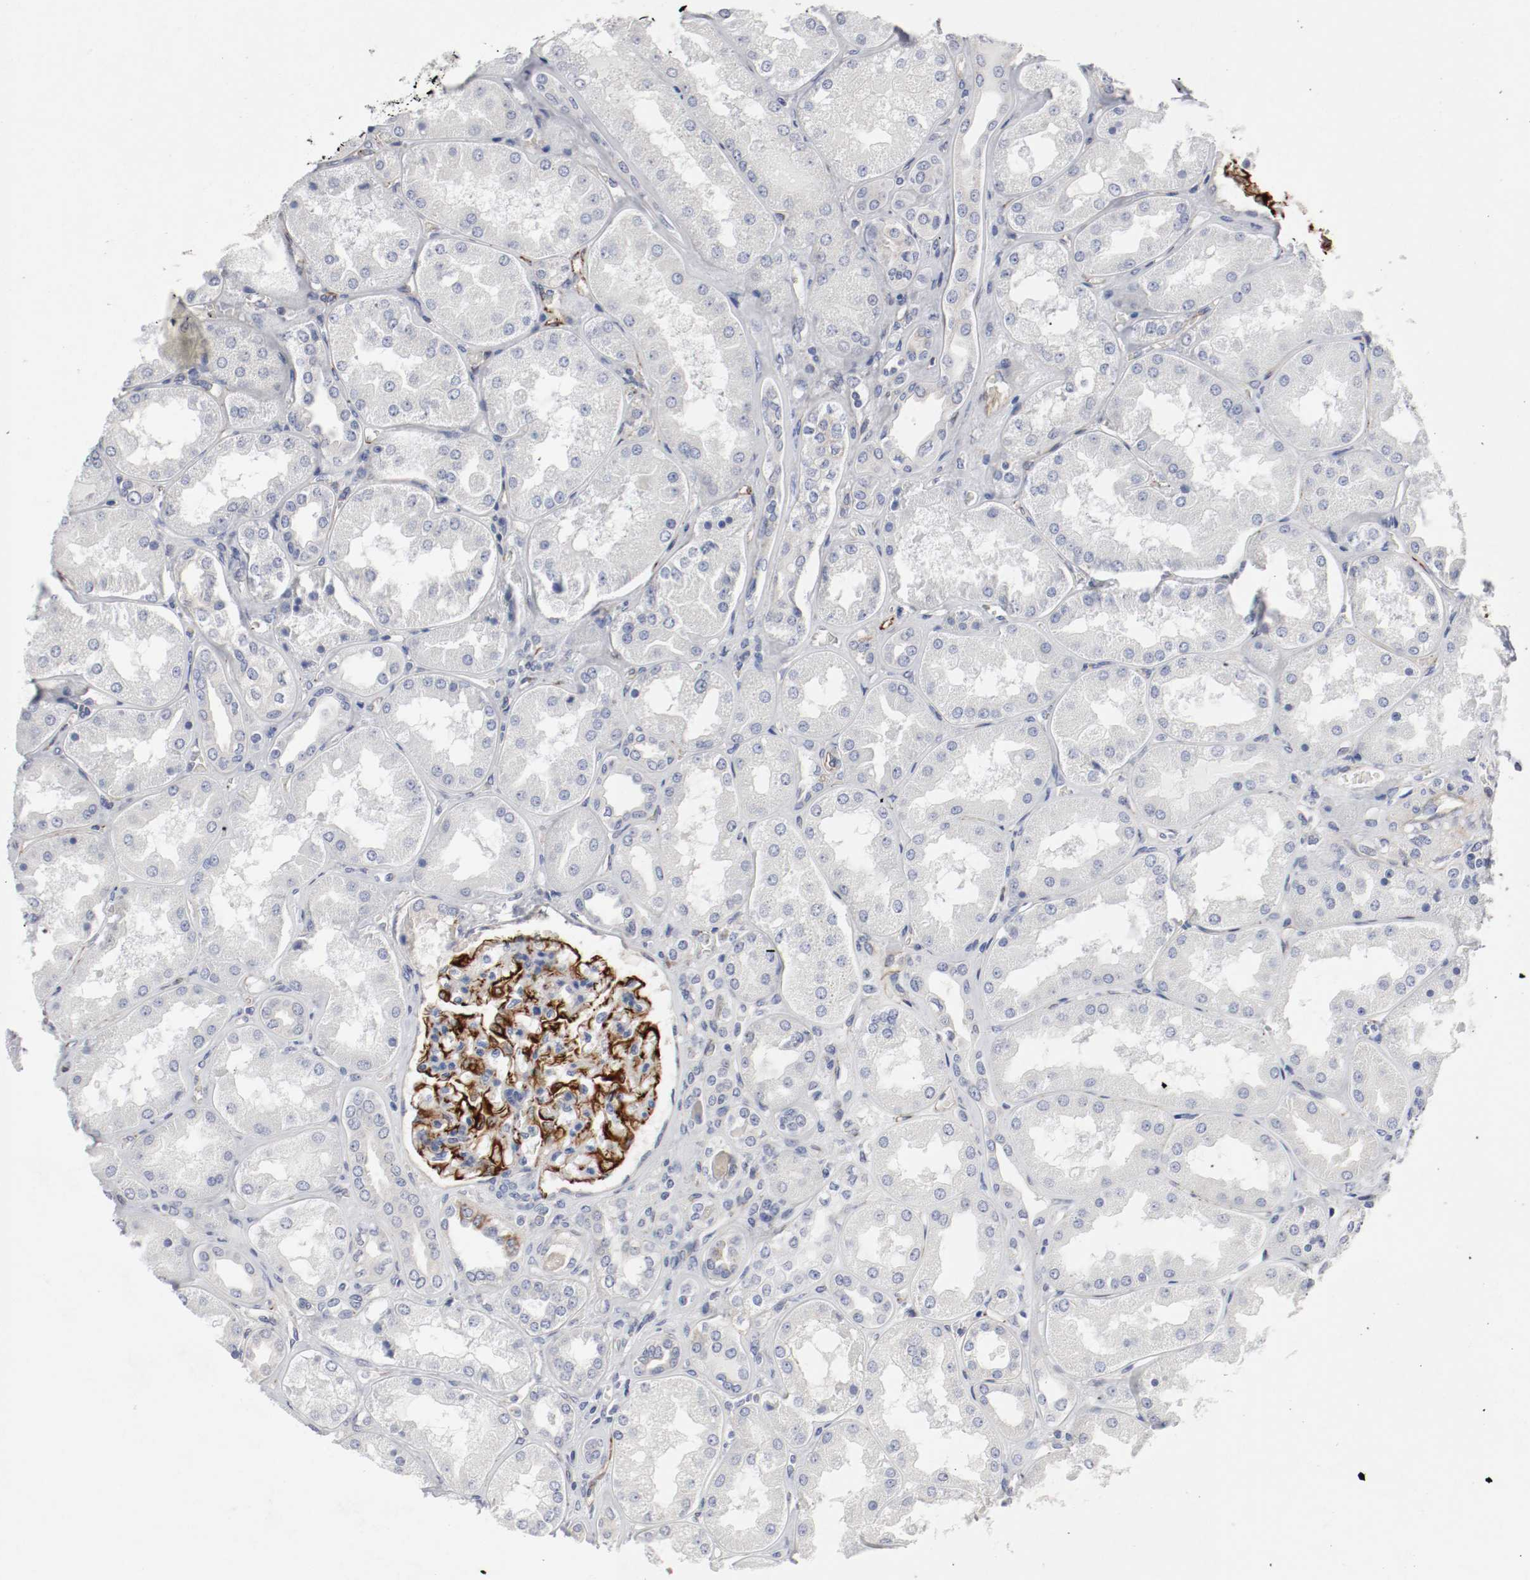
{"staining": {"intensity": "strong", "quantity": ">75%", "location": "cytoplasmic/membranous"}, "tissue": "kidney", "cell_type": "Cells in glomeruli", "image_type": "normal", "snomed": [{"axis": "morphology", "description": "Normal tissue, NOS"}, {"axis": "topography", "description": "Kidney"}], "caption": "Immunohistochemical staining of normal kidney exhibits strong cytoplasmic/membranous protein staining in approximately >75% of cells in glomeruli. (DAB IHC, brown staining for protein, blue staining for nuclei).", "gene": "GIT1", "patient": {"sex": "female", "age": 56}}